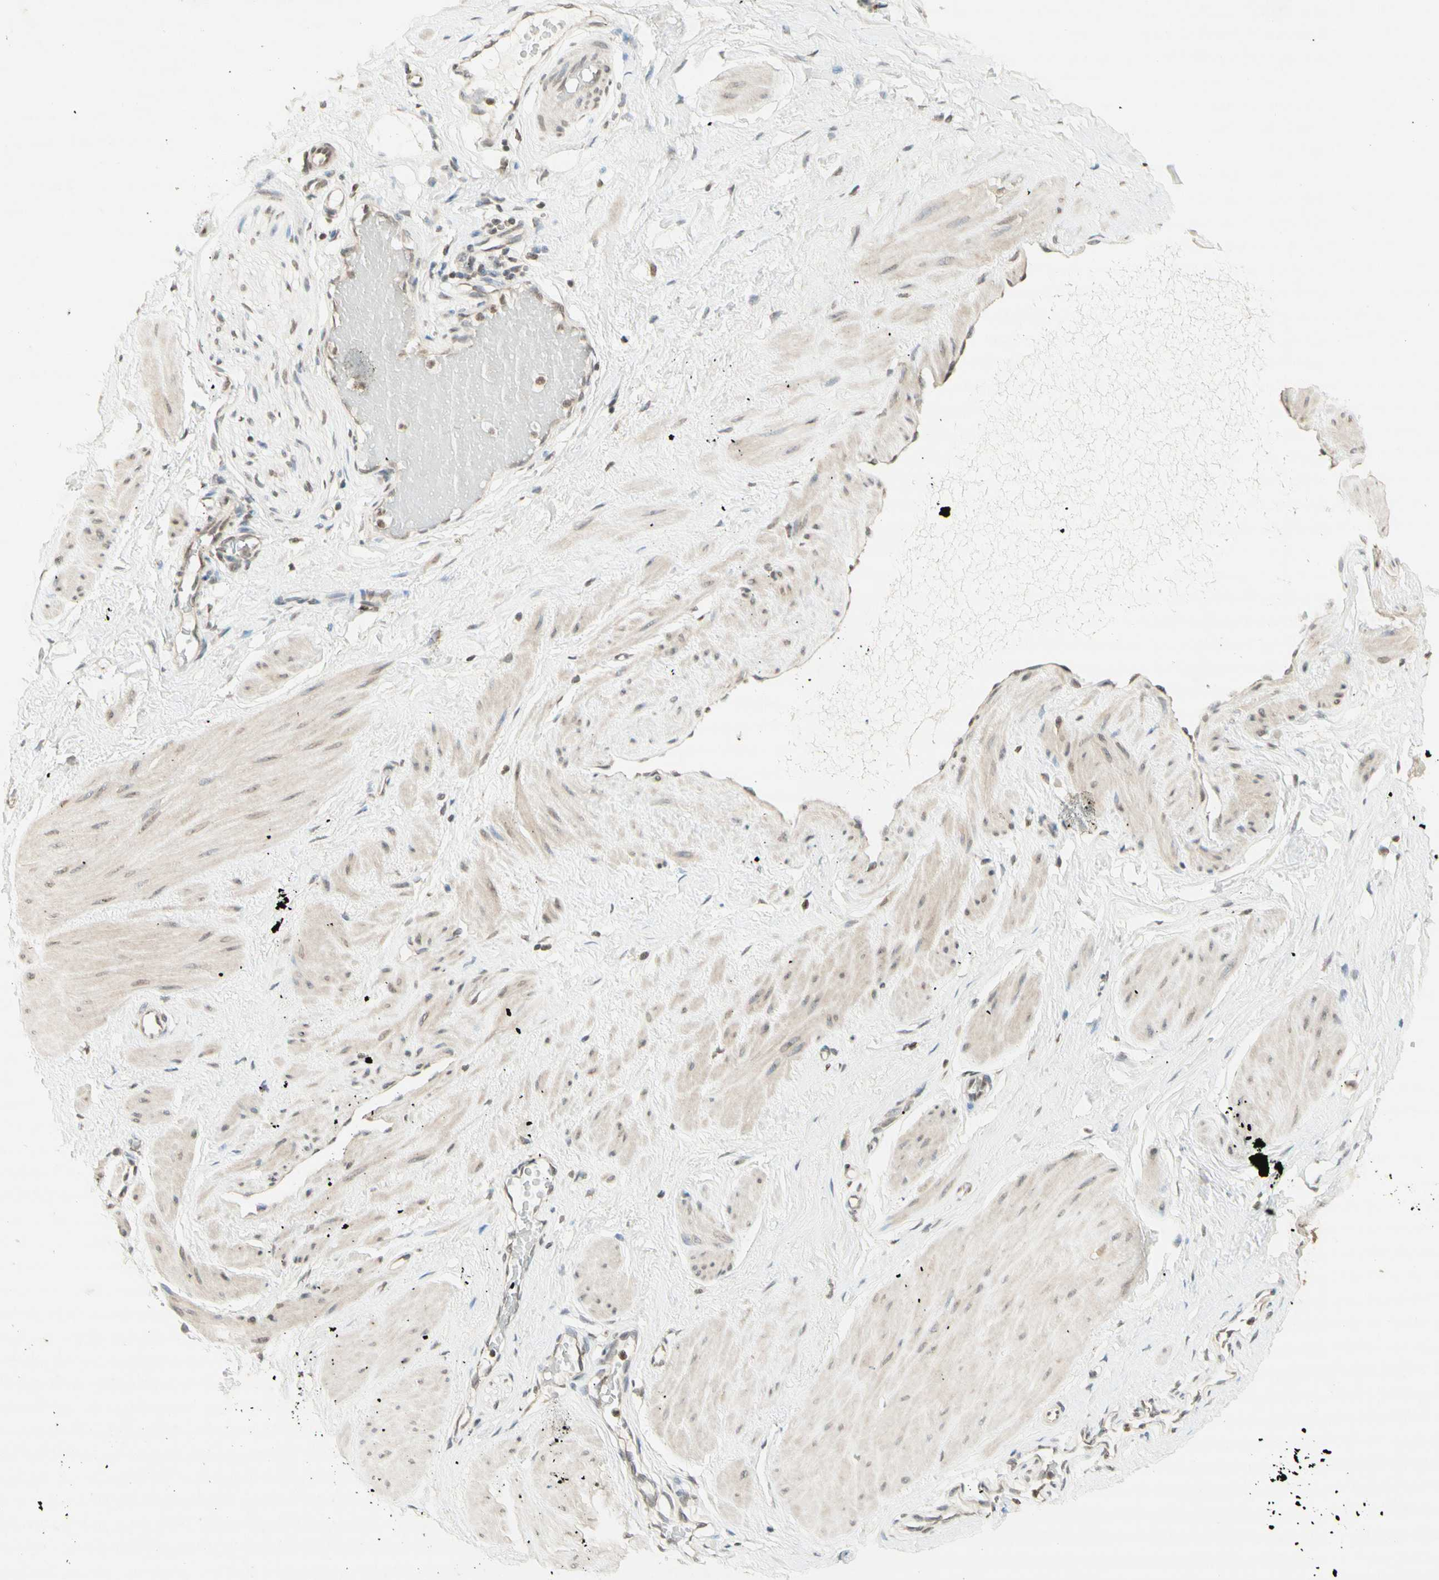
{"staining": {"intensity": "weak", "quantity": ">75%", "location": "cytoplasmic/membranous"}, "tissue": "adipose tissue", "cell_type": "Adipocytes", "image_type": "normal", "snomed": [{"axis": "morphology", "description": "Normal tissue, NOS"}, {"axis": "topography", "description": "Soft tissue"}, {"axis": "topography", "description": "Vascular tissue"}], "caption": "Protein staining exhibits weak cytoplasmic/membranous staining in approximately >75% of adipocytes in normal adipose tissue.", "gene": "CCNI", "patient": {"sex": "female", "age": 35}}